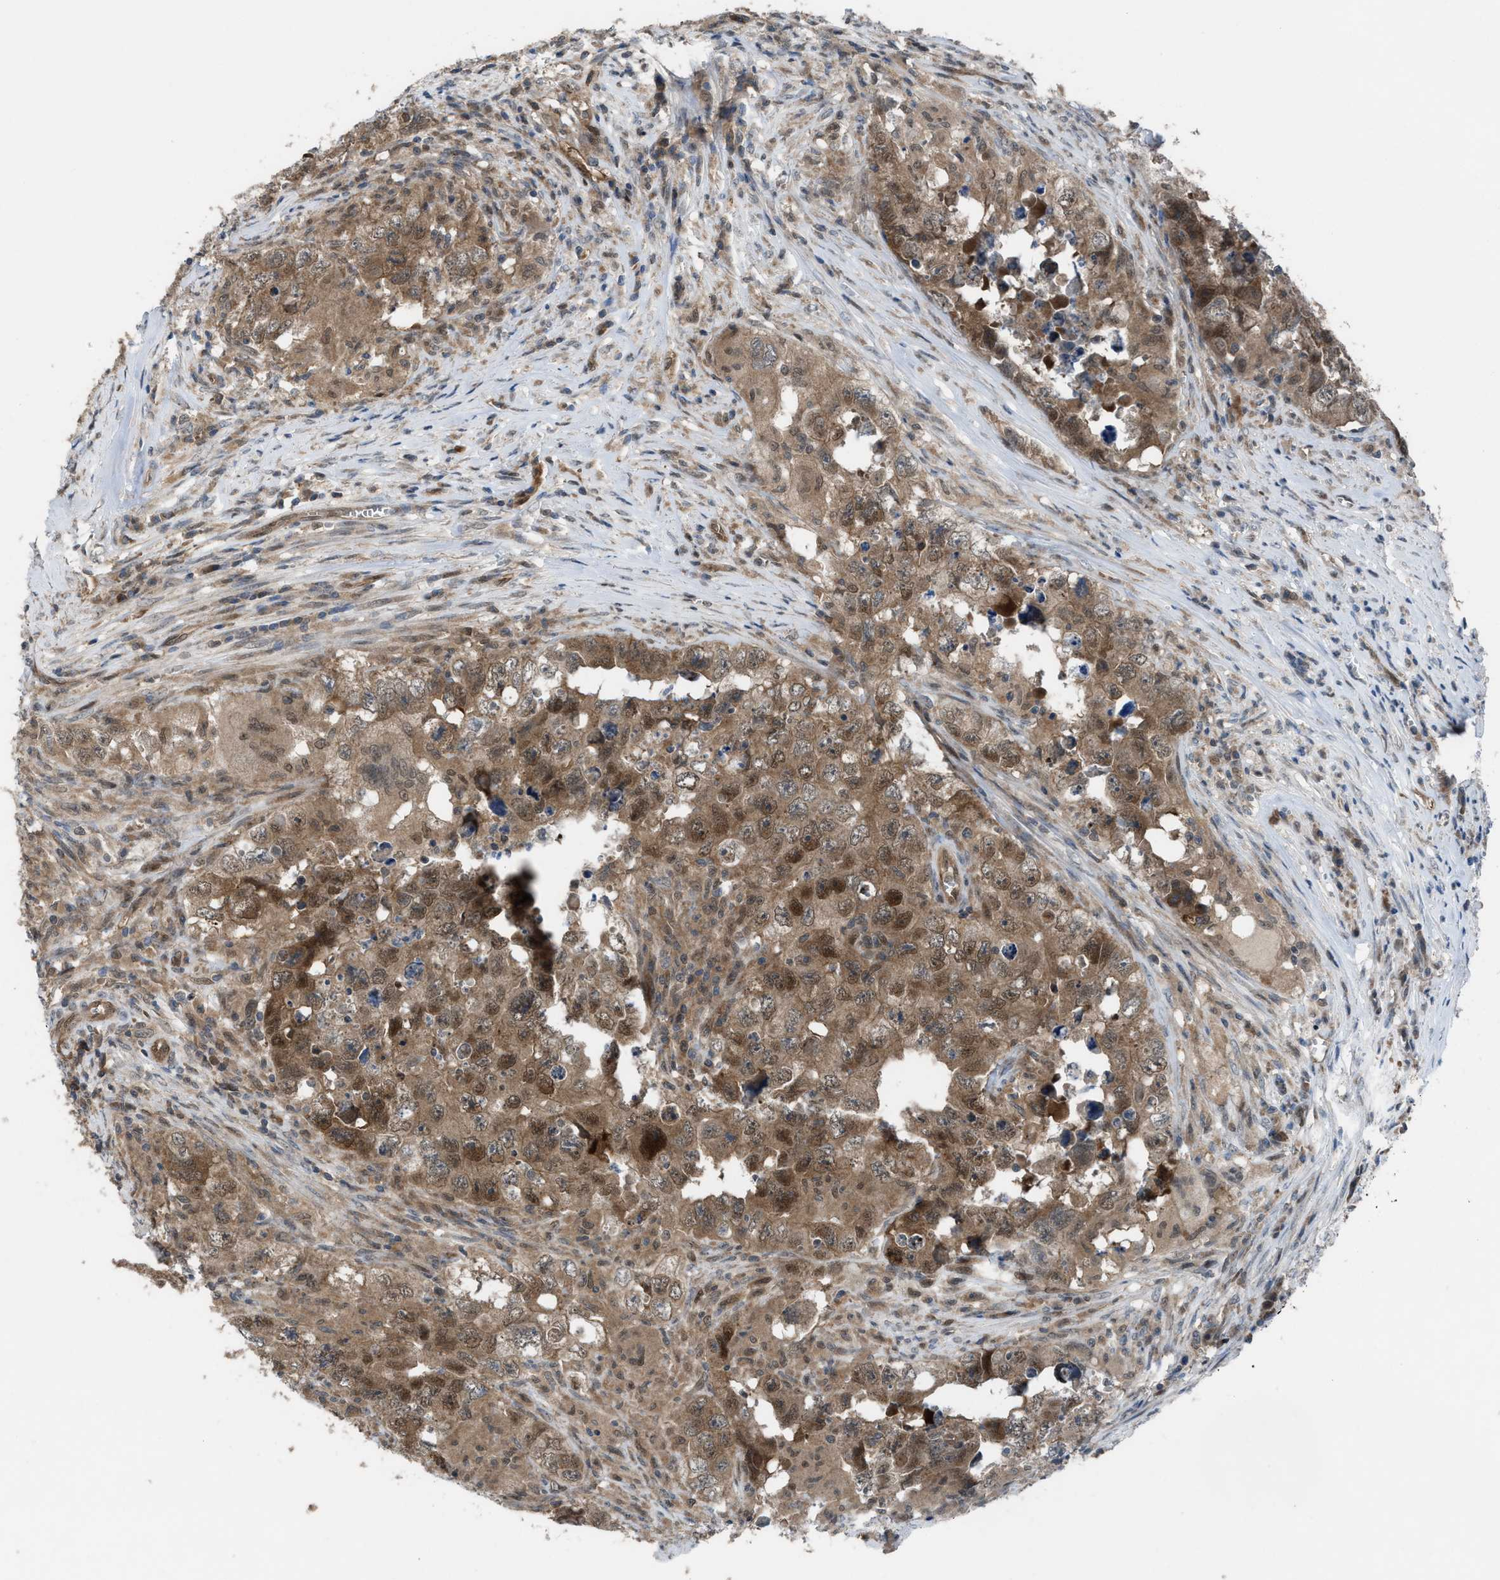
{"staining": {"intensity": "moderate", "quantity": ">75%", "location": "cytoplasmic/membranous,nuclear"}, "tissue": "testis cancer", "cell_type": "Tumor cells", "image_type": "cancer", "snomed": [{"axis": "morphology", "description": "Seminoma, NOS"}, {"axis": "morphology", "description": "Carcinoma, Embryonal, NOS"}, {"axis": "topography", "description": "Testis"}], "caption": "Protein analysis of testis cancer tissue displays moderate cytoplasmic/membranous and nuclear staining in approximately >75% of tumor cells.", "gene": "PLAA", "patient": {"sex": "male", "age": 43}}